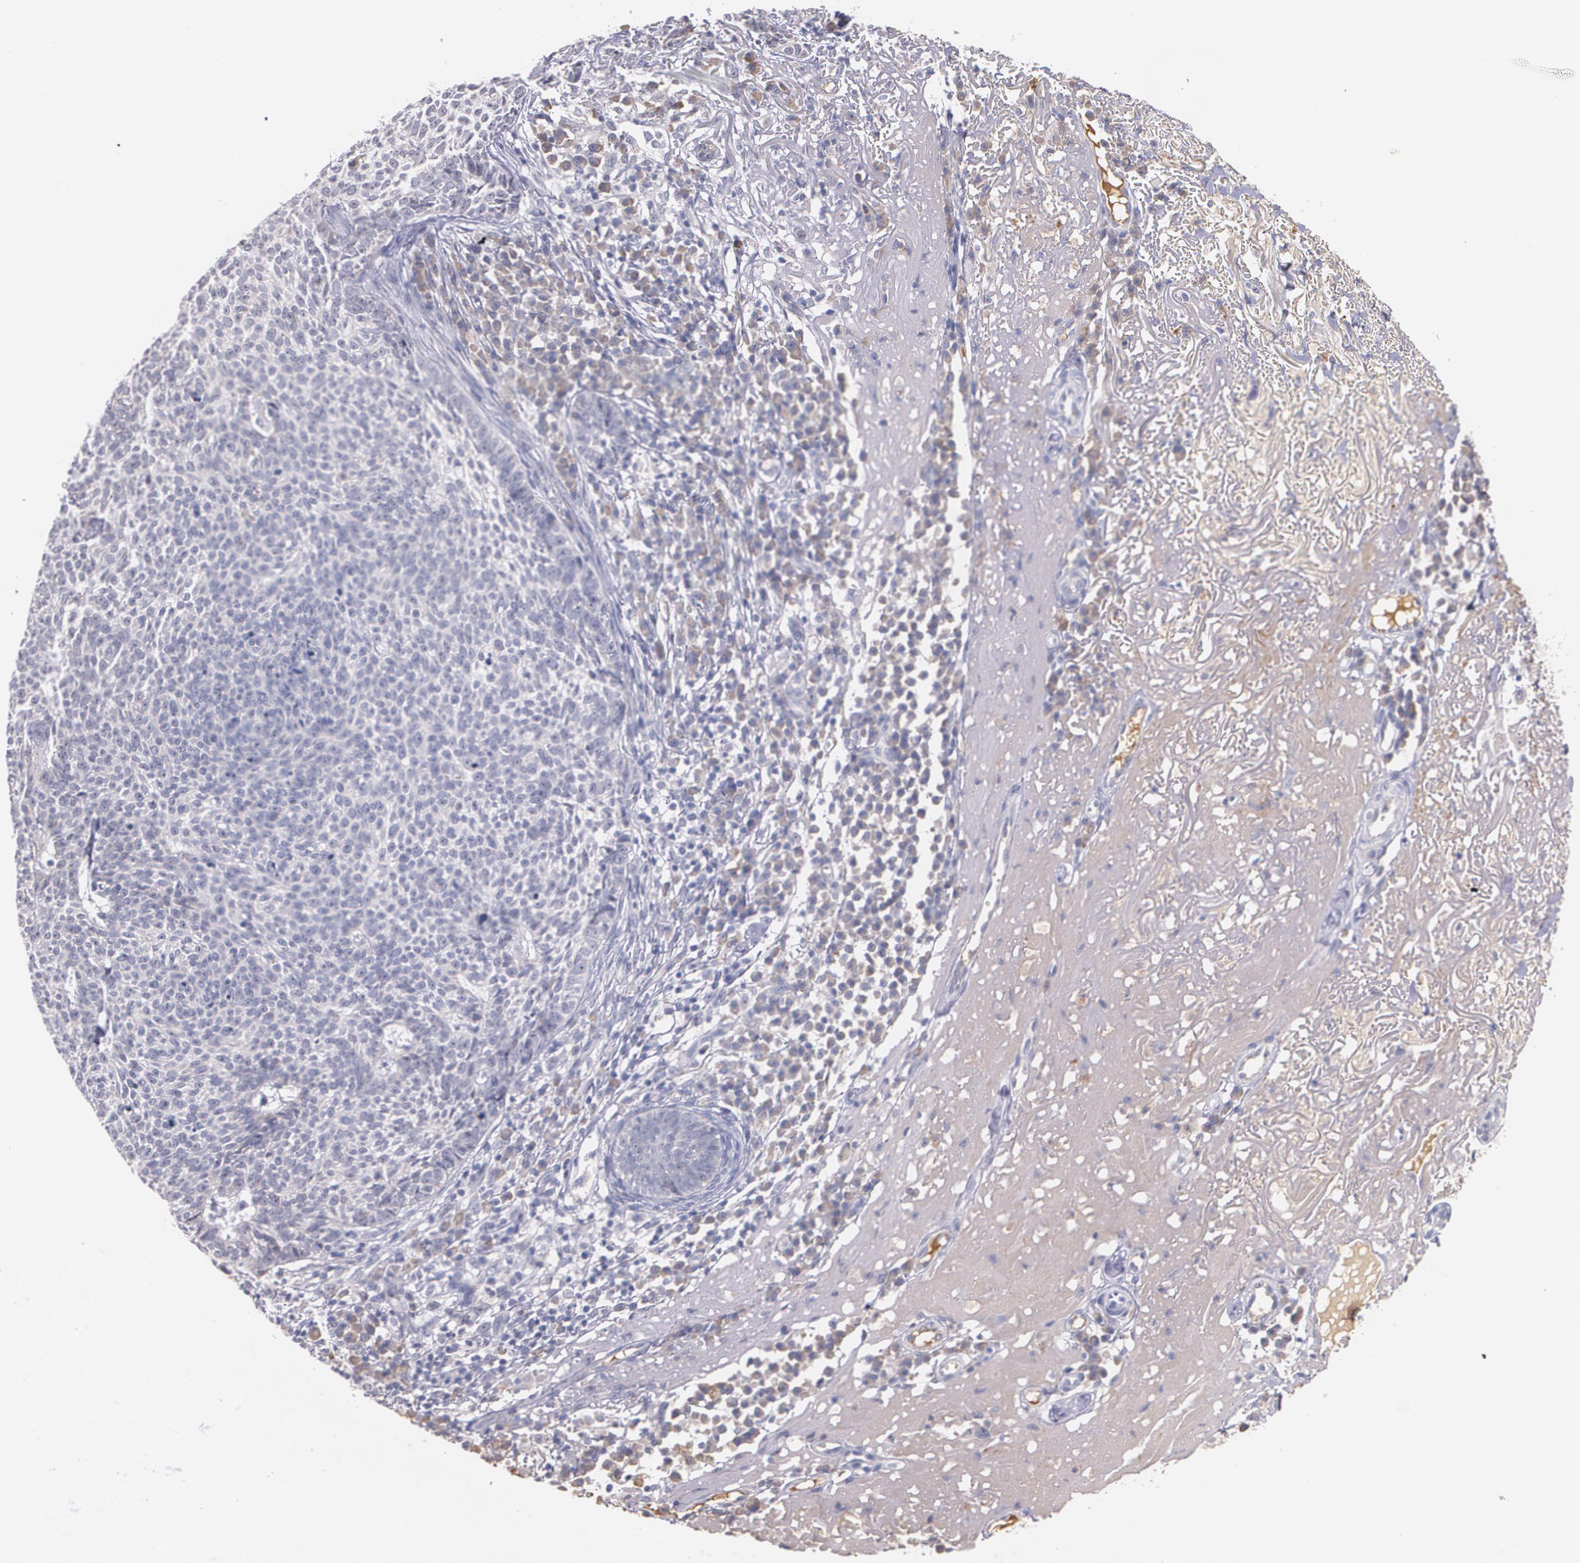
{"staining": {"intensity": "negative", "quantity": "none", "location": "none"}, "tissue": "skin cancer", "cell_type": "Tumor cells", "image_type": "cancer", "snomed": [{"axis": "morphology", "description": "Basal cell carcinoma"}, {"axis": "topography", "description": "Skin"}], "caption": "This histopathology image is of basal cell carcinoma (skin) stained with IHC to label a protein in brown with the nuclei are counter-stained blue. There is no expression in tumor cells.", "gene": "AMBP", "patient": {"sex": "female", "age": 89}}